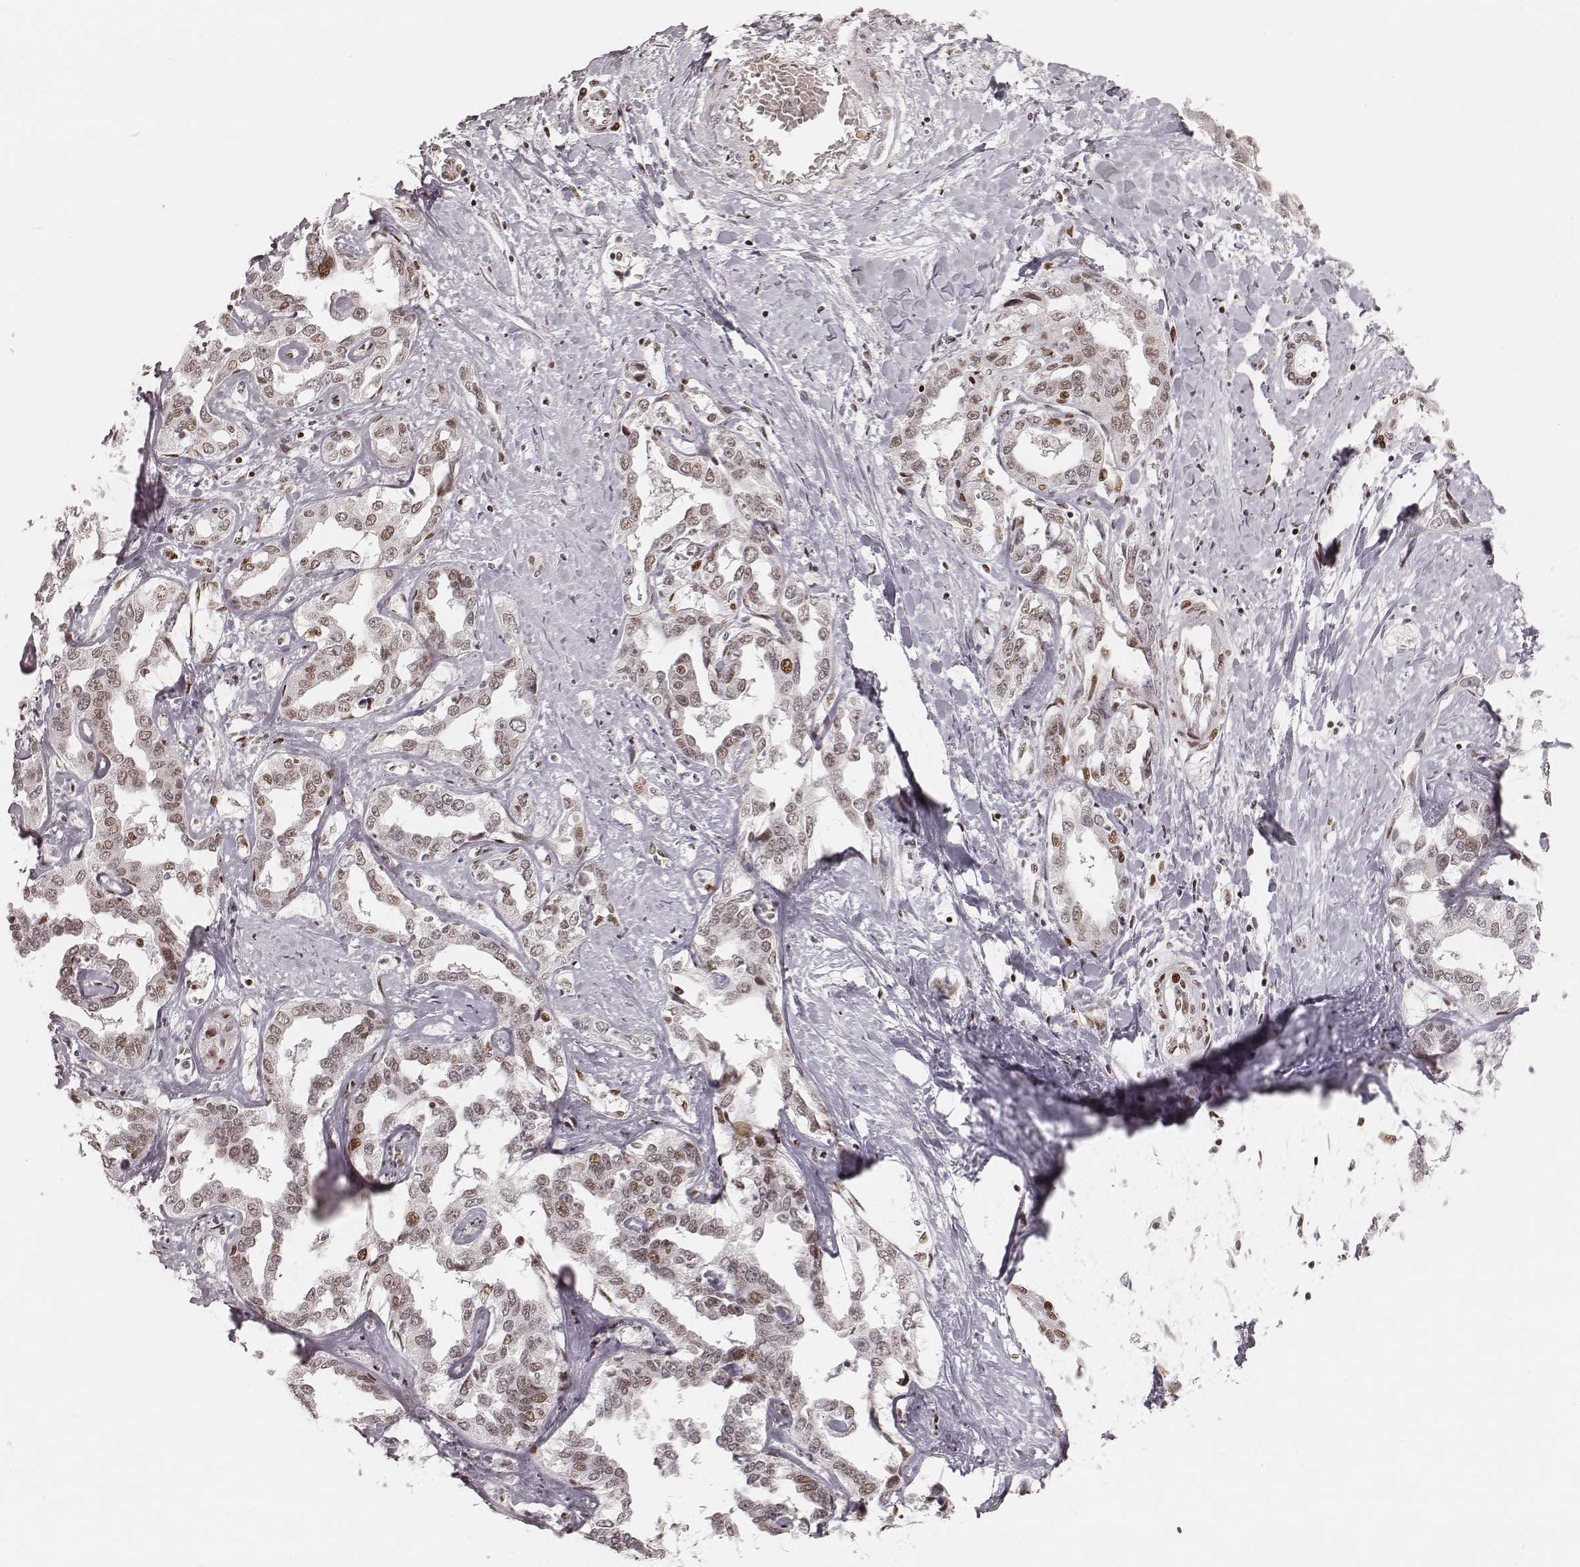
{"staining": {"intensity": "moderate", "quantity": ">75%", "location": "nuclear"}, "tissue": "liver cancer", "cell_type": "Tumor cells", "image_type": "cancer", "snomed": [{"axis": "morphology", "description": "Cholangiocarcinoma"}, {"axis": "topography", "description": "Liver"}], "caption": "High-magnification brightfield microscopy of cholangiocarcinoma (liver) stained with DAB (brown) and counterstained with hematoxylin (blue). tumor cells exhibit moderate nuclear expression is present in about>75% of cells.", "gene": "HNRNPC", "patient": {"sex": "male", "age": 59}}